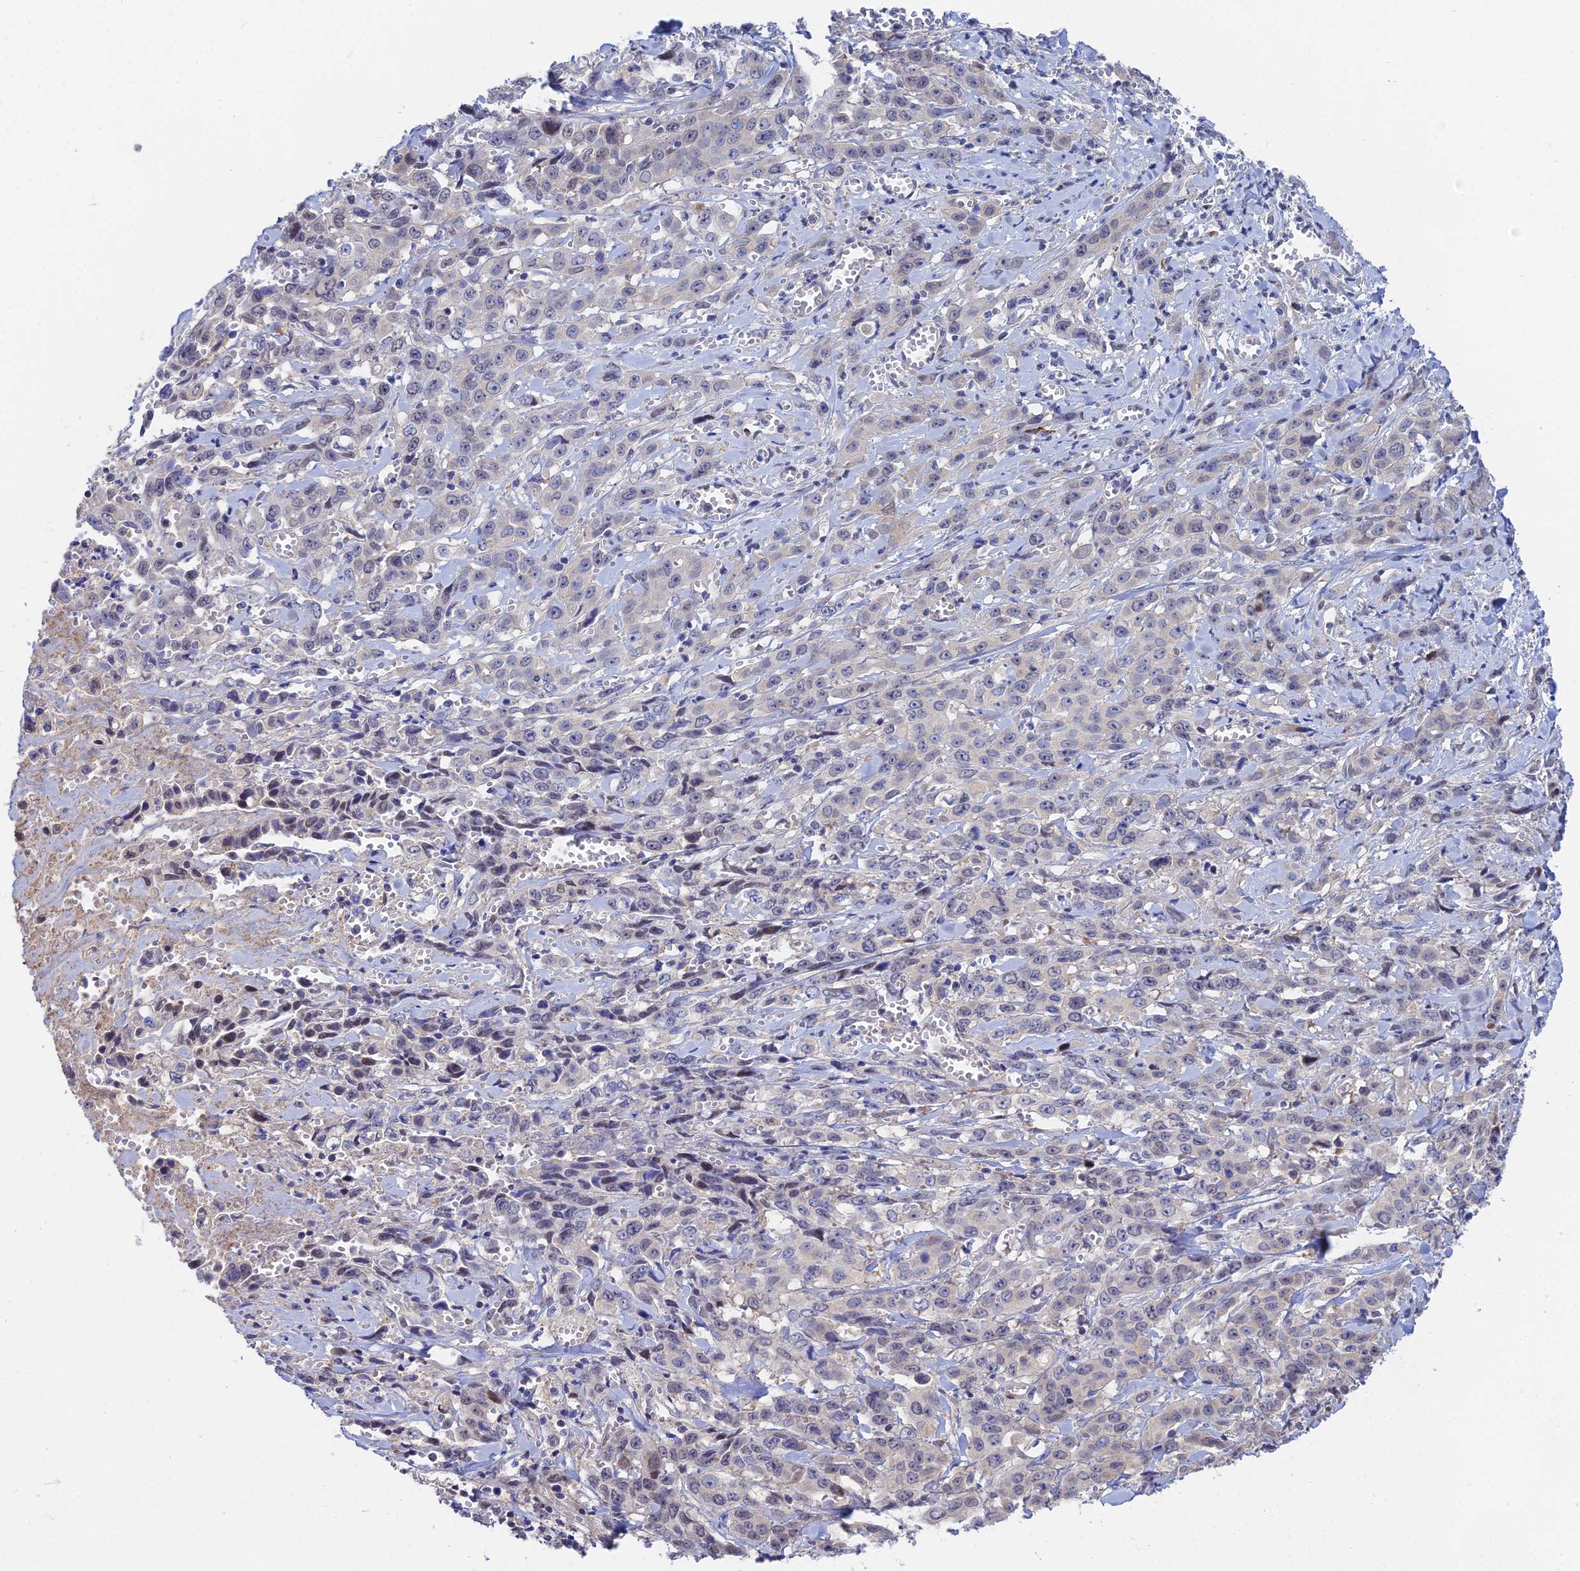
{"staining": {"intensity": "negative", "quantity": "none", "location": "none"}, "tissue": "stomach cancer", "cell_type": "Tumor cells", "image_type": "cancer", "snomed": [{"axis": "morphology", "description": "Adenocarcinoma, NOS"}, {"axis": "topography", "description": "Stomach, upper"}], "caption": "IHC of adenocarcinoma (stomach) shows no positivity in tumor cells. Brightfield microscopy of IHC stained with DAB (brown) and hematoxylin (blue), captured at high magnification.", "gene": "DNAH14", "patient": {"sex": "male", "age": 62}}